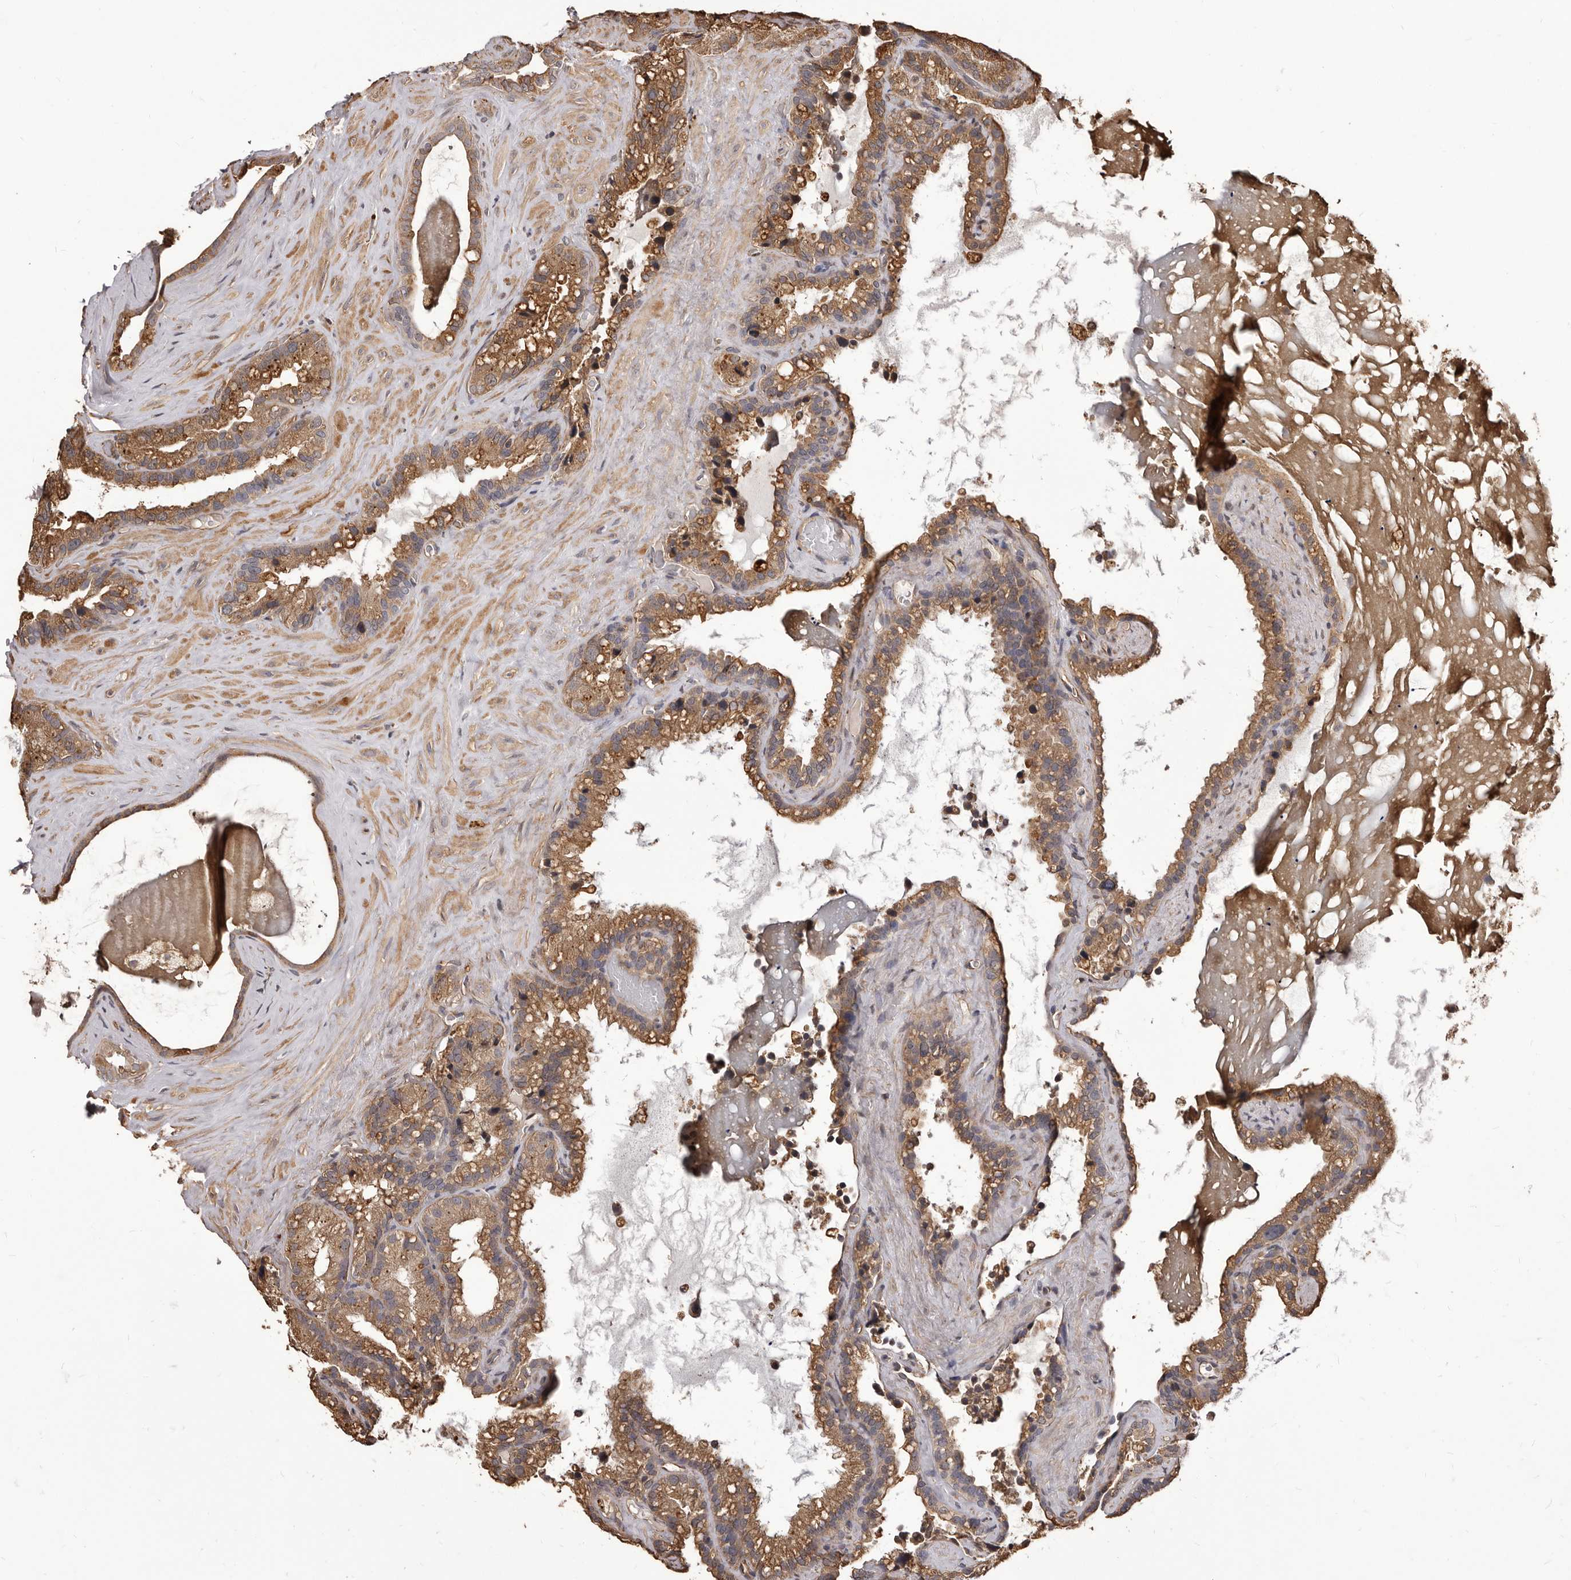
{"staining": {"intensity": "moderate", "quantity": ">75%", "location": "cytoplasmic/membranous"}, "tissue": "seminal vesicle", "cell_type": "Glandular cells", "image_type": "normal", "snomed": [{"axis": "morphology", "description": "Normal tissue, NOS"}, {"axis": "topography", "description": "Prostate"}, {"axis": "topography", "description": "Seminal veicle"}], "caption": "About >75% of glandular cells in benign human seminal vesicle demonstrate moderate cytoplasmic/membranous protein expression as visualized by brown immunohistochemical staining.", "gene": "ALPK1", "patient": {"sex": "male", "age": 68}}